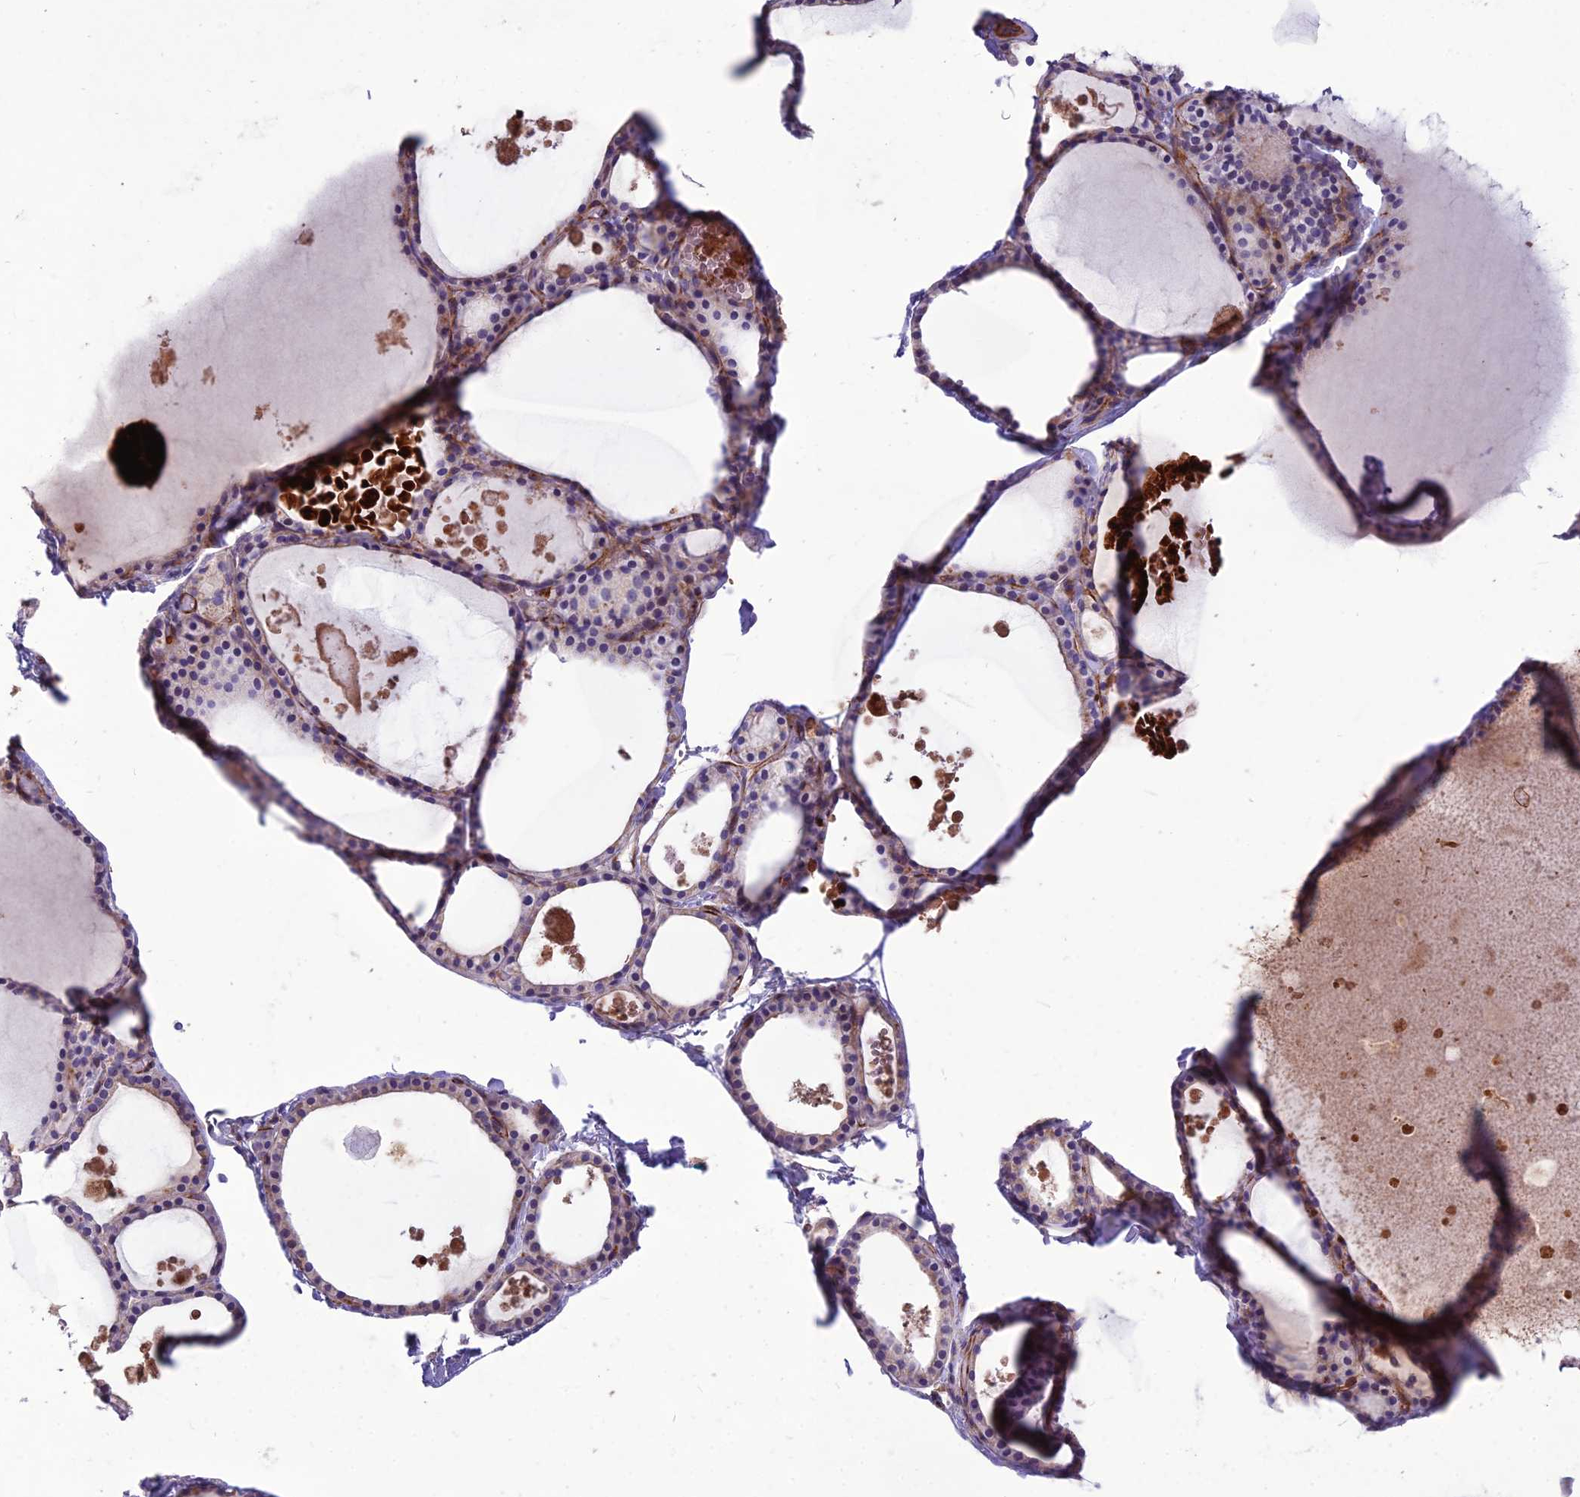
{"staining": {"intensity": "weak", "quantity": "<25%", "location": "cytoplasmic/membranous"}, "tissue": "thyroid gland", "cell_type": "Glandular cells", "image_type": "normal", "snomed": [{"axis": "morphology", "description": "Normal tissue, NOS"}, {"axis": "topography", "description": "Thyroid gland"}], "caption": "The image displays no staining of glandular cells in benign thyroid gland. (Stains: DAB immunohistochemistry (IHC) with hematoxylin counter stain, Microscopy: brightfield microscopy at high magnification).", "gene": "CLUH", "patient": {"sex": "male", "age": 56}}